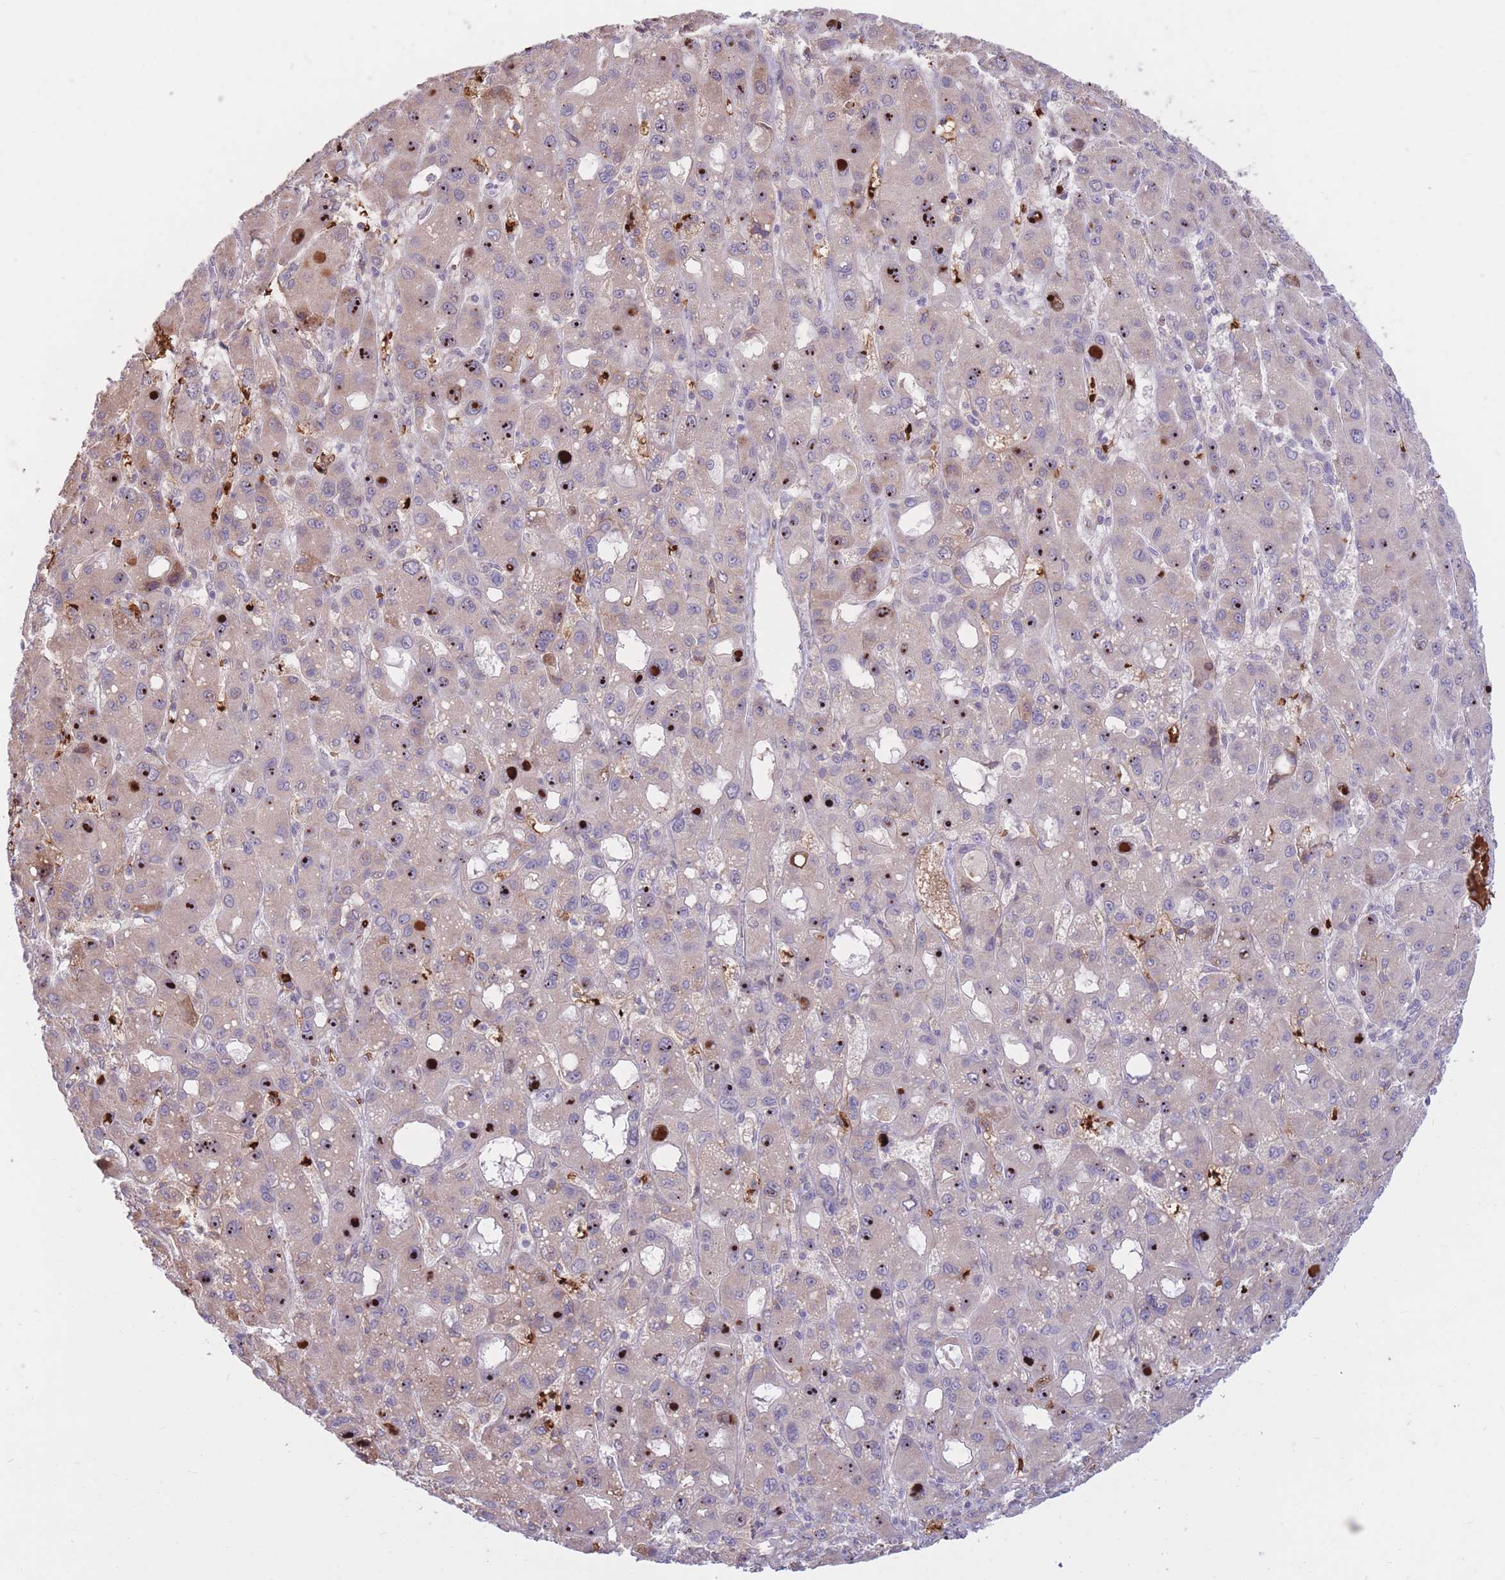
{"staining": {"intensity": "weak", "quantity": "<25%", "location": "cytoplasmic/membranous"}, "tissue": "liver cancer", "cell_type": "Tumor cells", "image_type": "cancer", "snomed": [{"axis": "morphology", "description": "Carcinoma, Hepatocellular, NOS"}, {"axis": "topography", "description": "Liver"}], "caption": "High magnification brightfield microscopy of liver cancer (hepatocellular carcinoma) stained with DAB (brown) and counterstained with hematoxylin (blue): tumor cells show no significant positivity.", "gene": "ATP10D", "patient": {"sex": "male", "age": 55}}